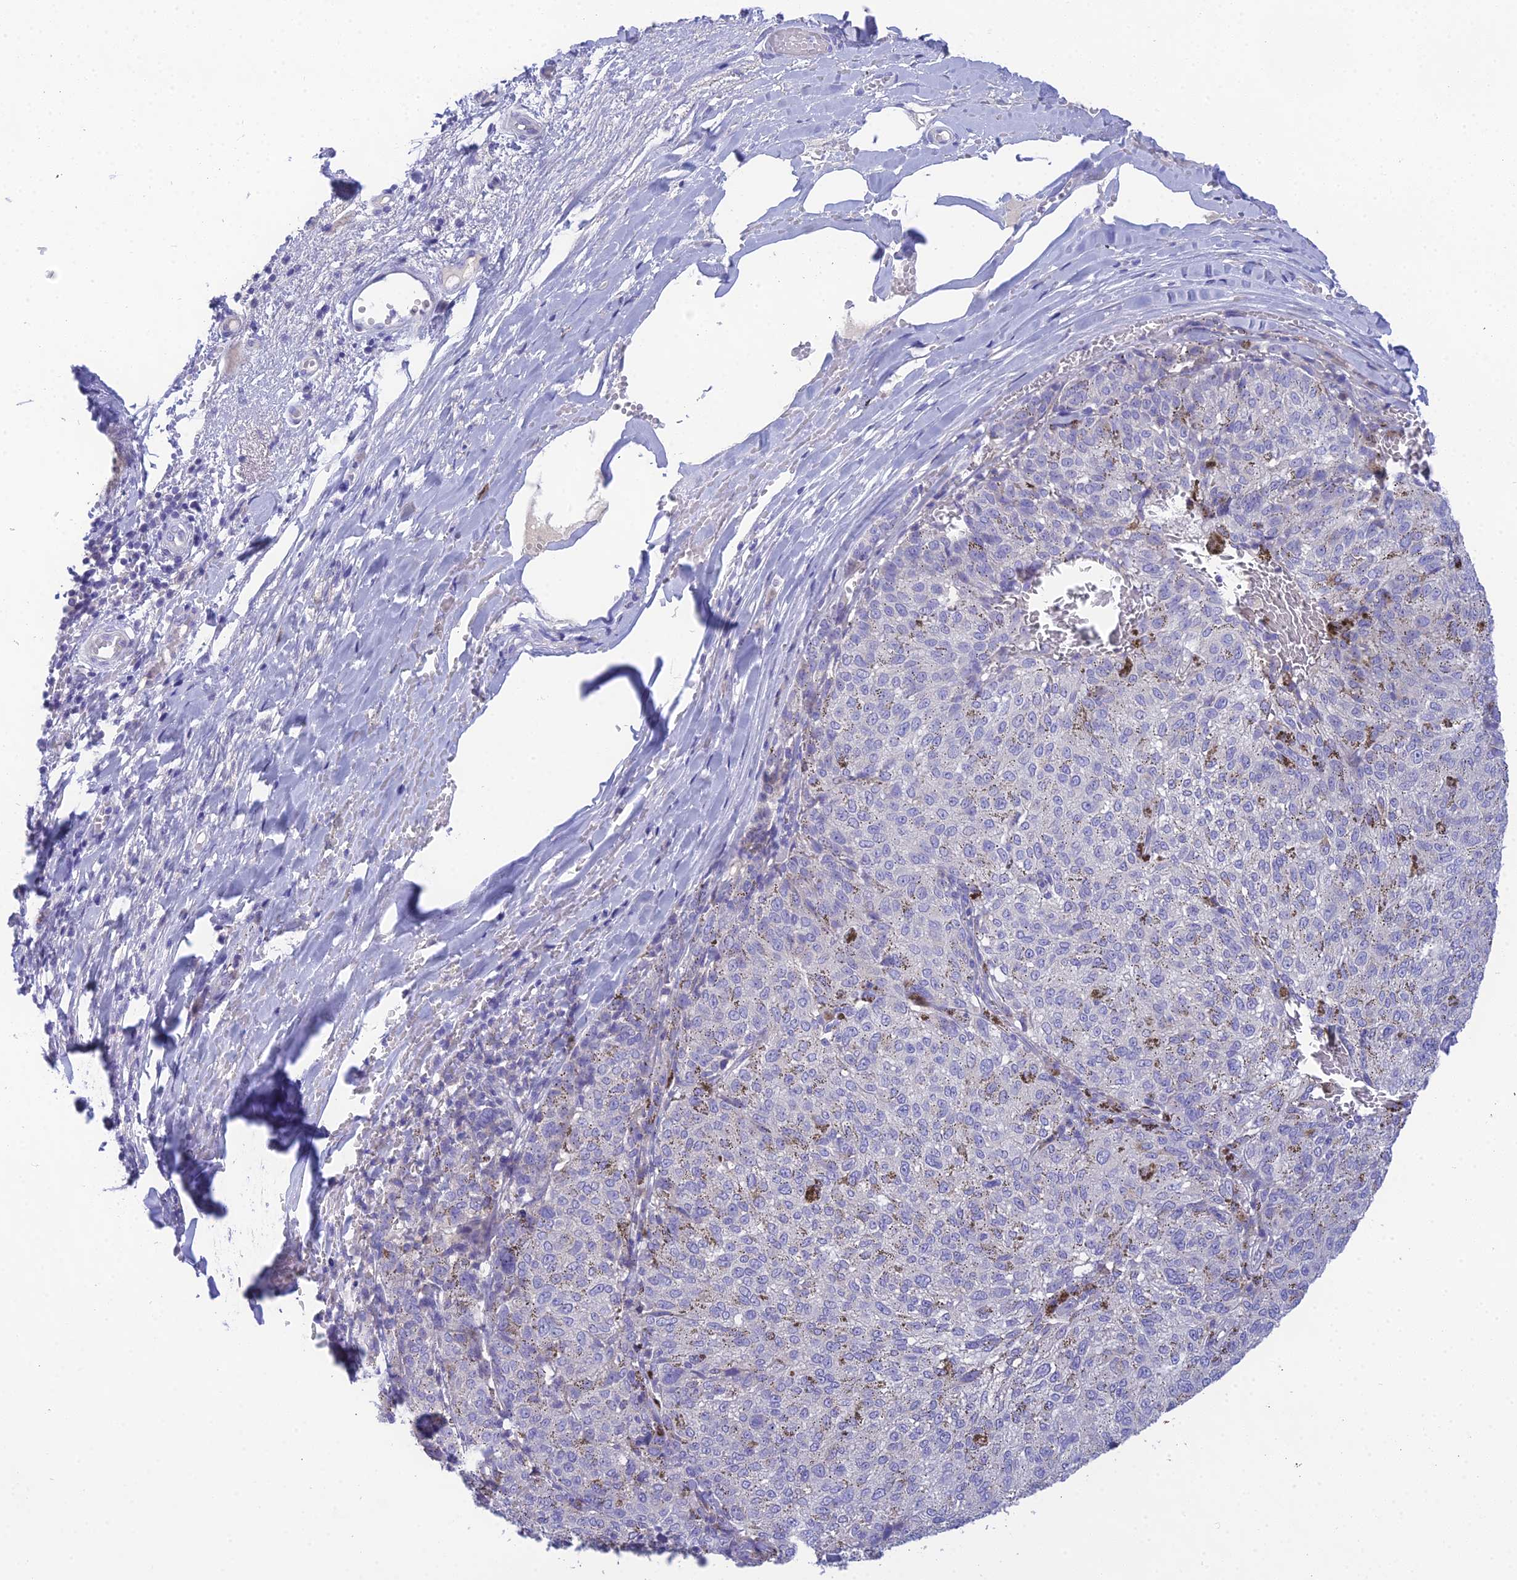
{"staining": {"intensity": "negative", "quantity": "none", "location": "none"}, "tissue": "melanoma", "cell_type": "Tumor cells", "image_type": "cancer", "snomed": [{"axis": "morphology", "description": "Malignant melanoma, NOS"}, {"axis": "topography", "description": "Skin"}], "caption": "Tumor cells are negative for brown protein staining in melanoma. Brightfield microscopy of IHC stained with DAB (brown) and hematoxylin (blue), captured at high magnification.", "gene": "KIAA0408", "patient": {"sex": "female", "age": 72}}